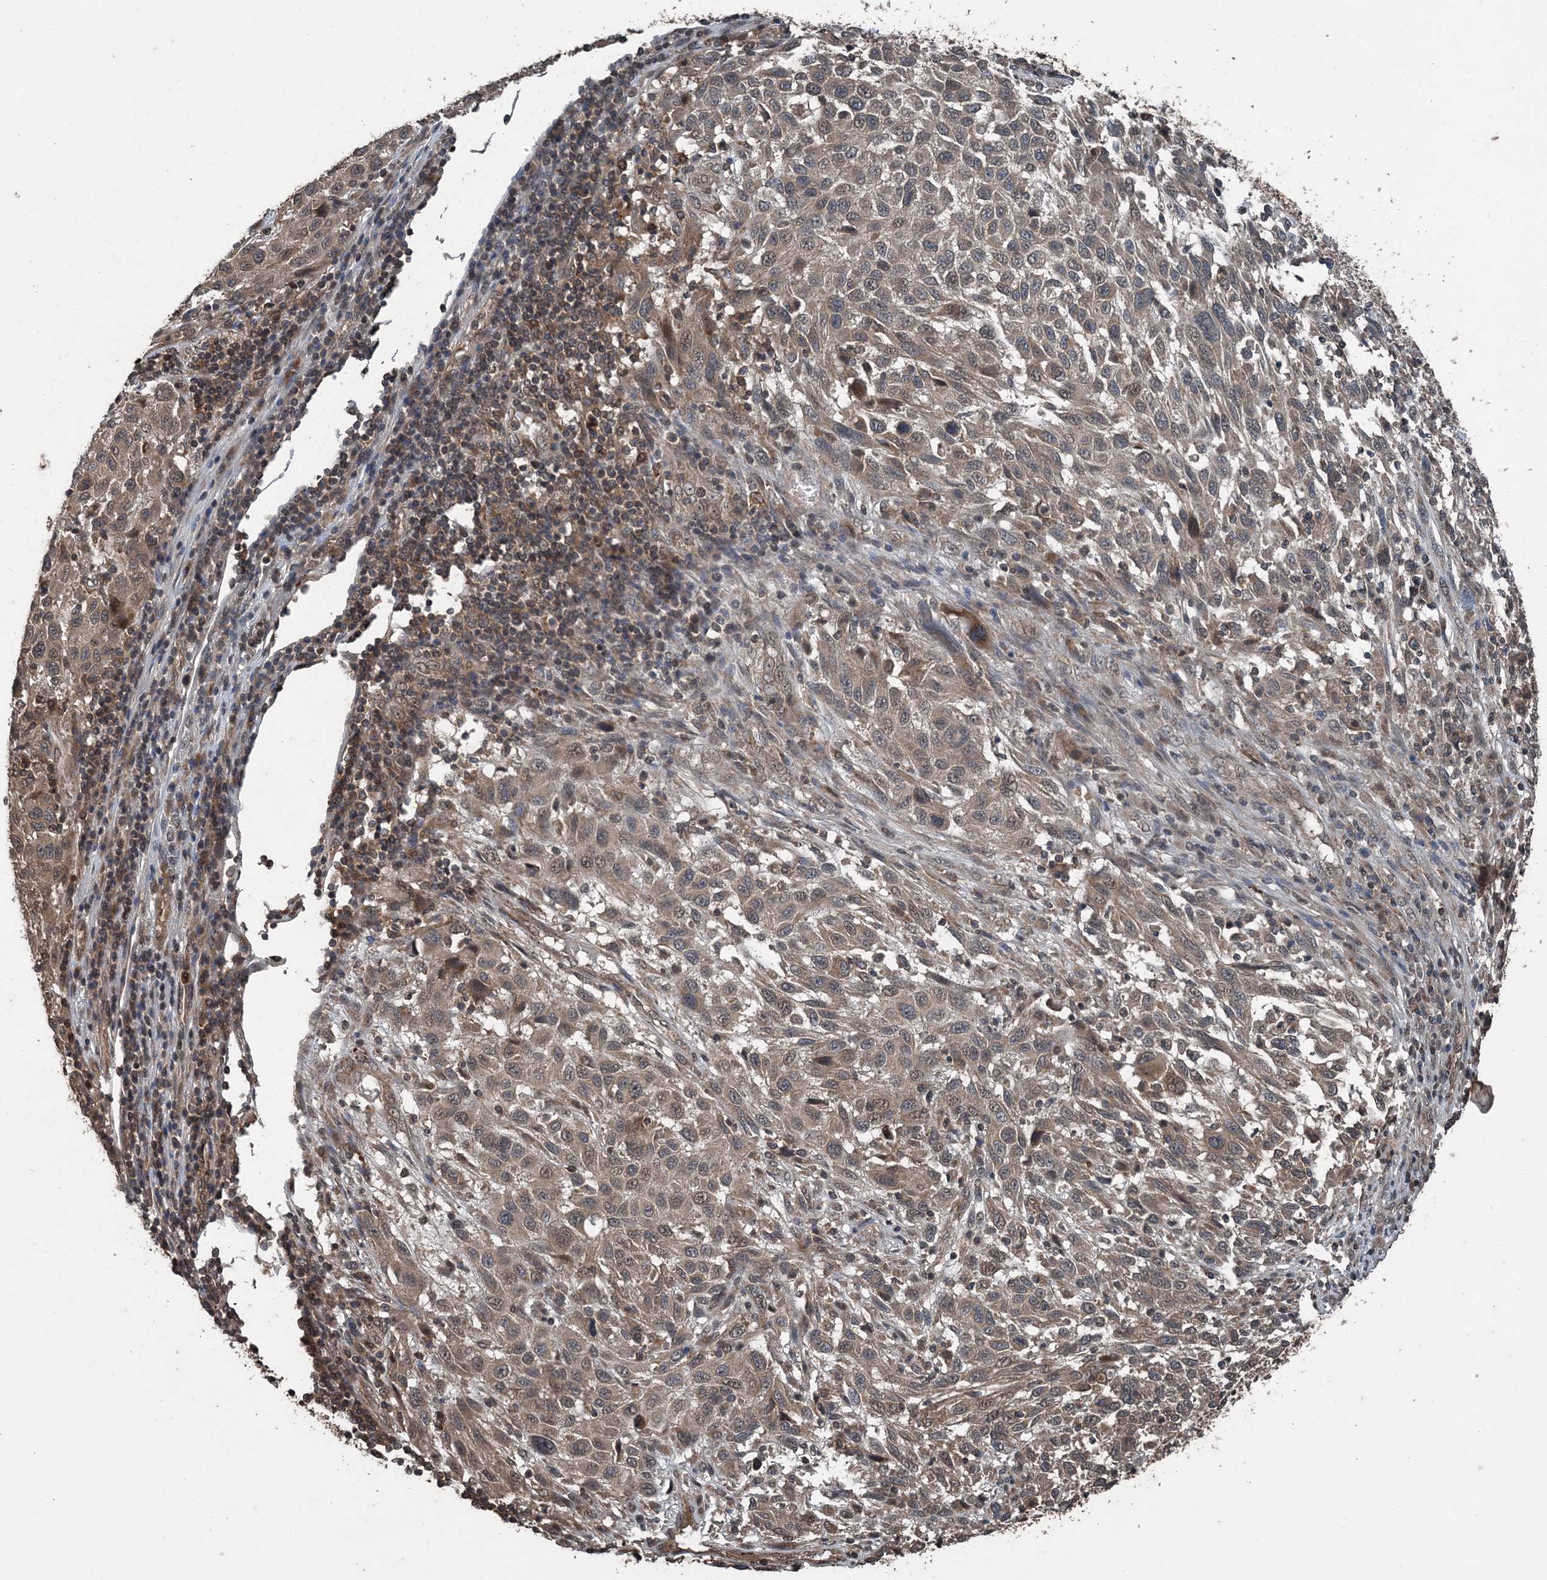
{"staining": {"intensity": "moderate", "quantity": "25%-75%", "location": "cytoplasmic/membranous"}, "tissue": "melanoma", "cell_type": "Tumor cells", "image_type": "cancer", "snomed": [{"axis": "morphology", "description": "Malignant melanoma, Metastatic site"}, {"axis": "topography", "description": "Lymph node"}], "caption": "IHC of malignant melanoma (metastatic site) reveals medium levels of moderate cytoplasmic/membranous expression in approximately 25%-75% of tumor cells.", "gene": "CFL1", "patient": {"sex": "male", "age": 61}}